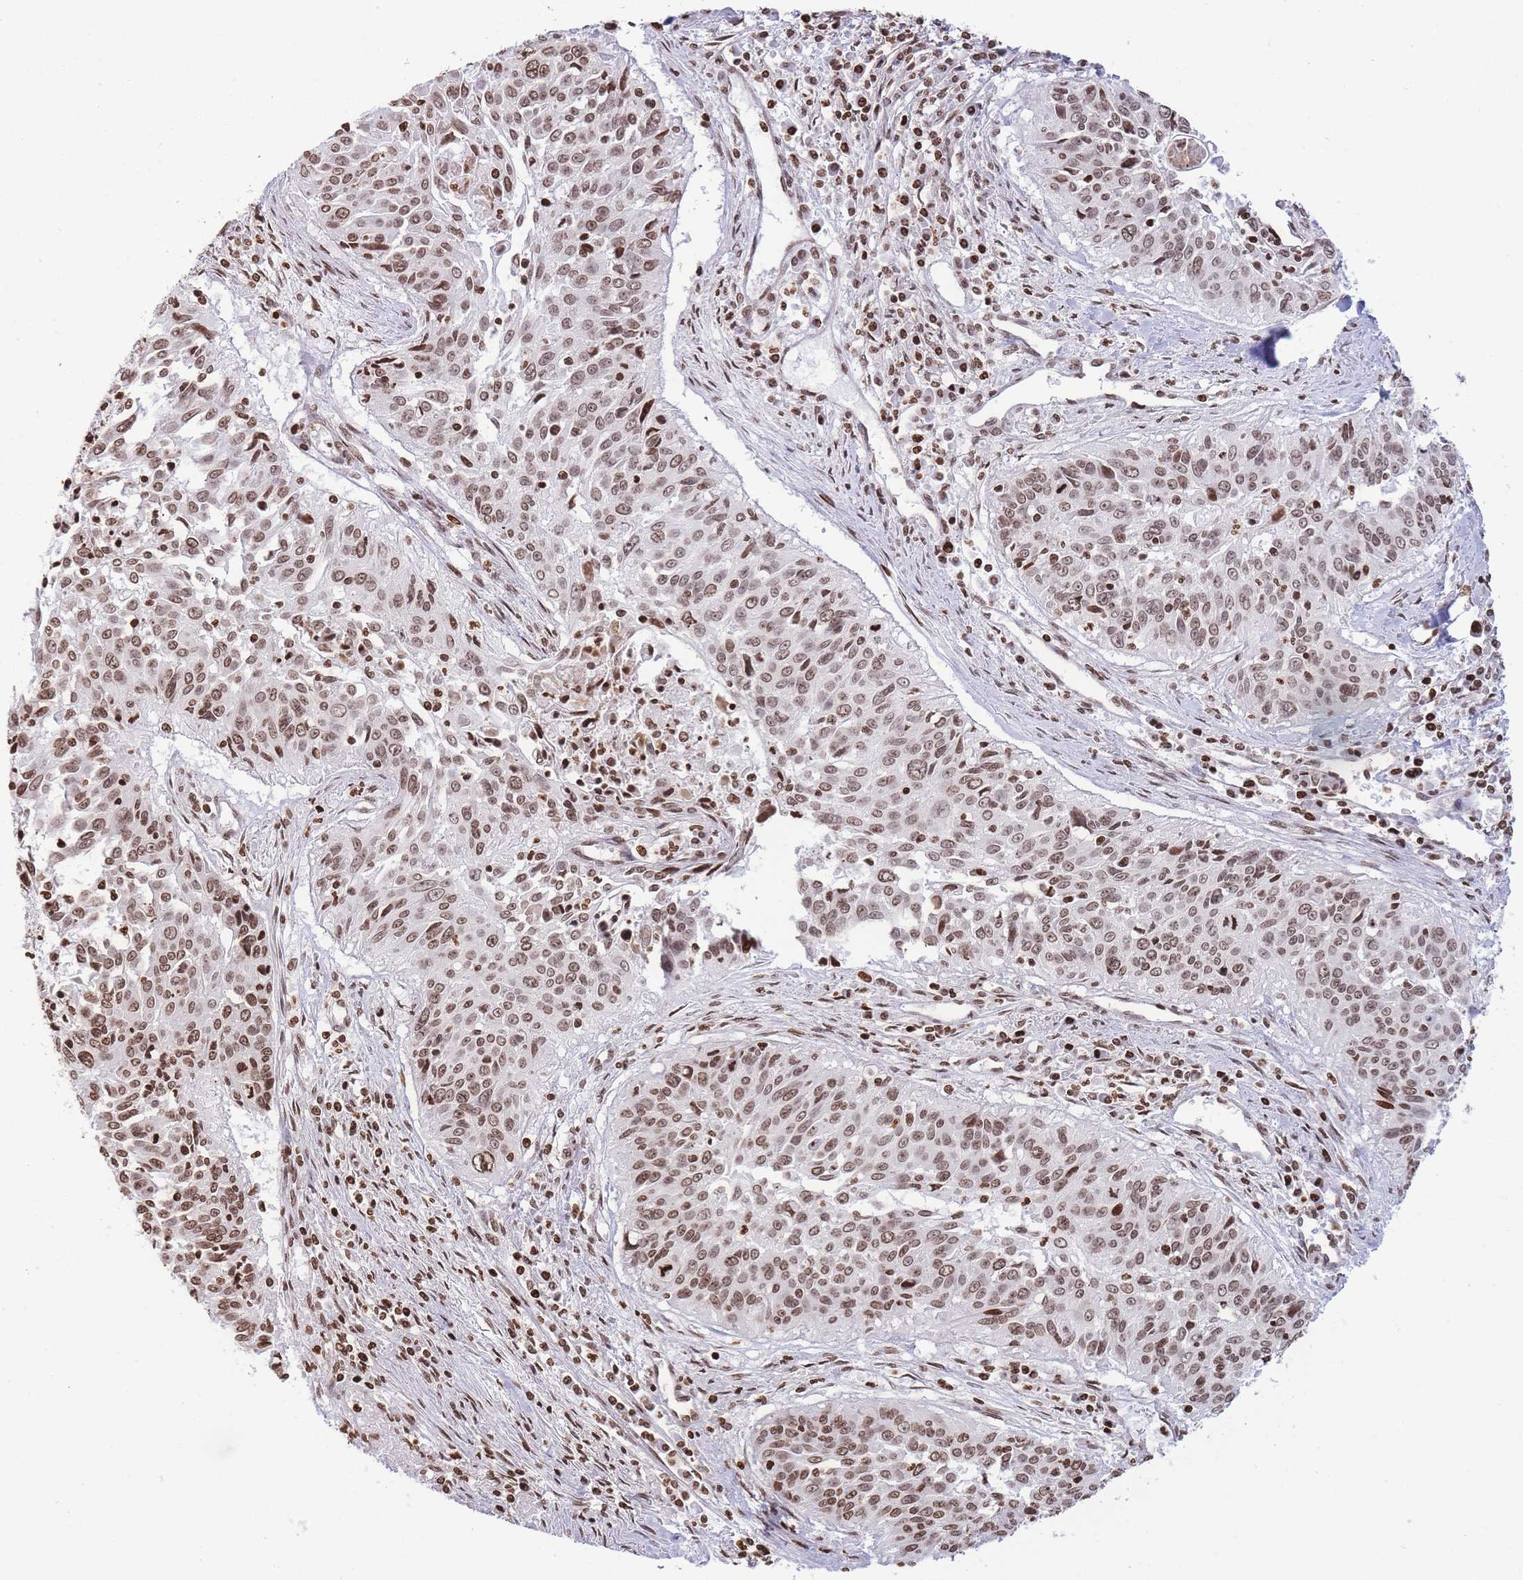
{"staining": {"intensity": "moderate", "quantity": ">75%", "location": "nuclear"}, "tissue": "cervical cancer", "cell_type": "Tumor cells", "image_type": "cancer", "snomed": [{"axis": "morphology", "description": "Squamous cell carcinoma, NOS"}, {"axis": "topography", "description": "Cervix"}], "caption": "Immunohistochemistry image of neoplastic tissue: cervical cancer stained using immunohistochemistry shows medium levels of moderate protein expression localized specifically in the nuclear of tumor cells, appearing as a nuclear brown color.", "gene": "SHISAL1", "patient": {"sex": "female", "age": 55}}